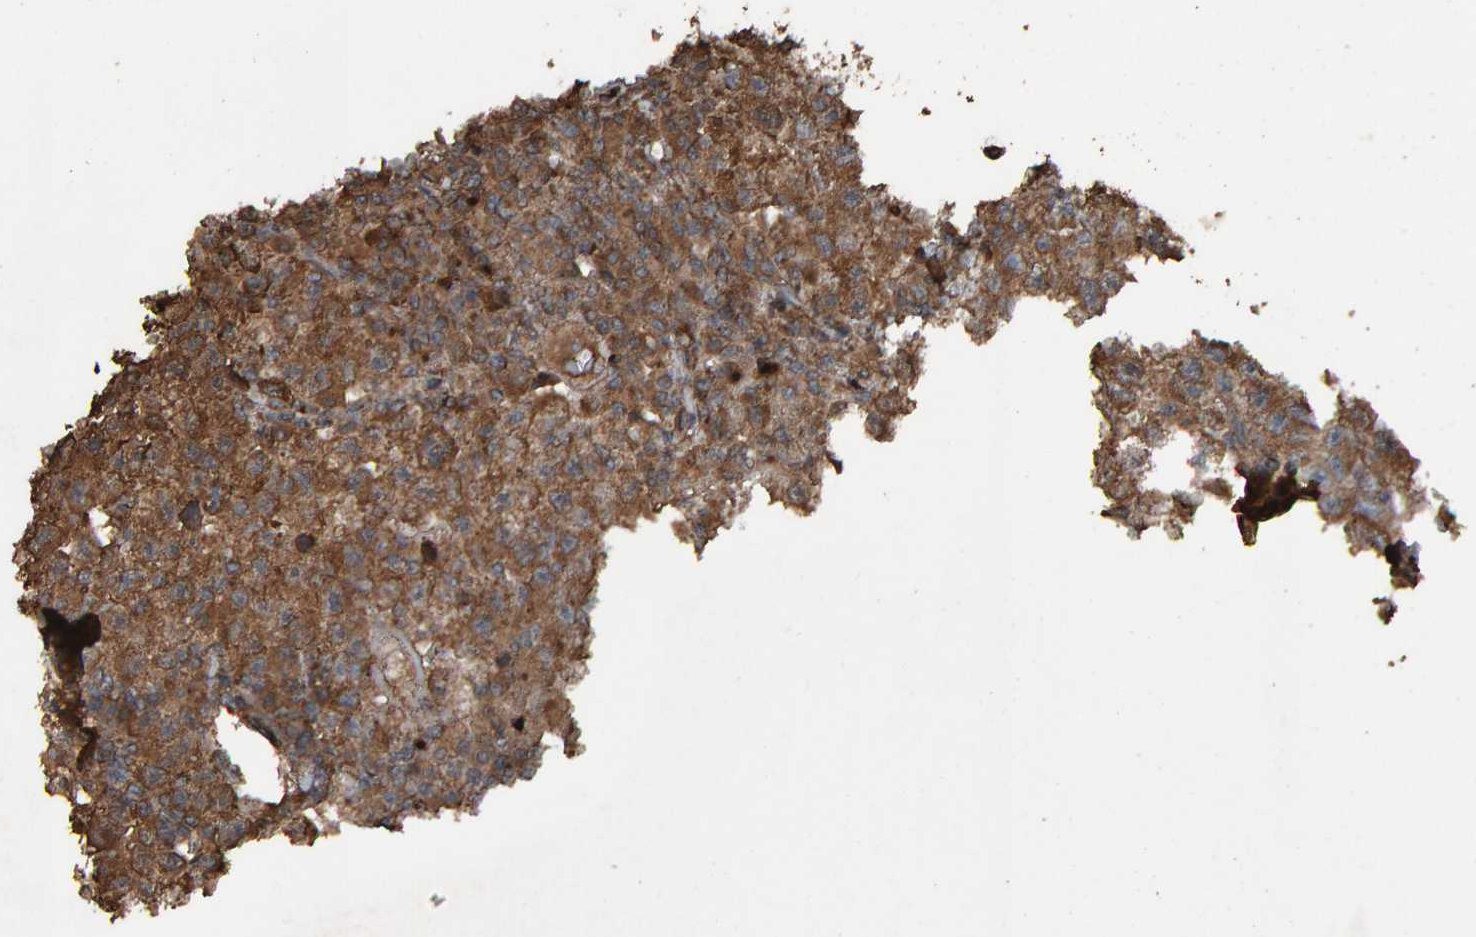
{"staining": {"intensity": "moderate", "quantity": ">75%", "location": "cytoplasmic/membranous"}, "tissue": "testis cancer", "cell_type": "Tumor cells", "image_type": "cancer", "snomed": [{"axis": "morphology", "description": "Seminoma, NOS"}, {"axis": "topography", "description": "Testis"}], "caption": "Testis cancer (seminoma) stained with DAB immunohistochemistry demonstrates medium levels of moderate cytoplasmic/membranous expression in approximately >75% of tumor cells.", "gene": "DUS1L", "patient": {"sex": "male", "age": 22}}